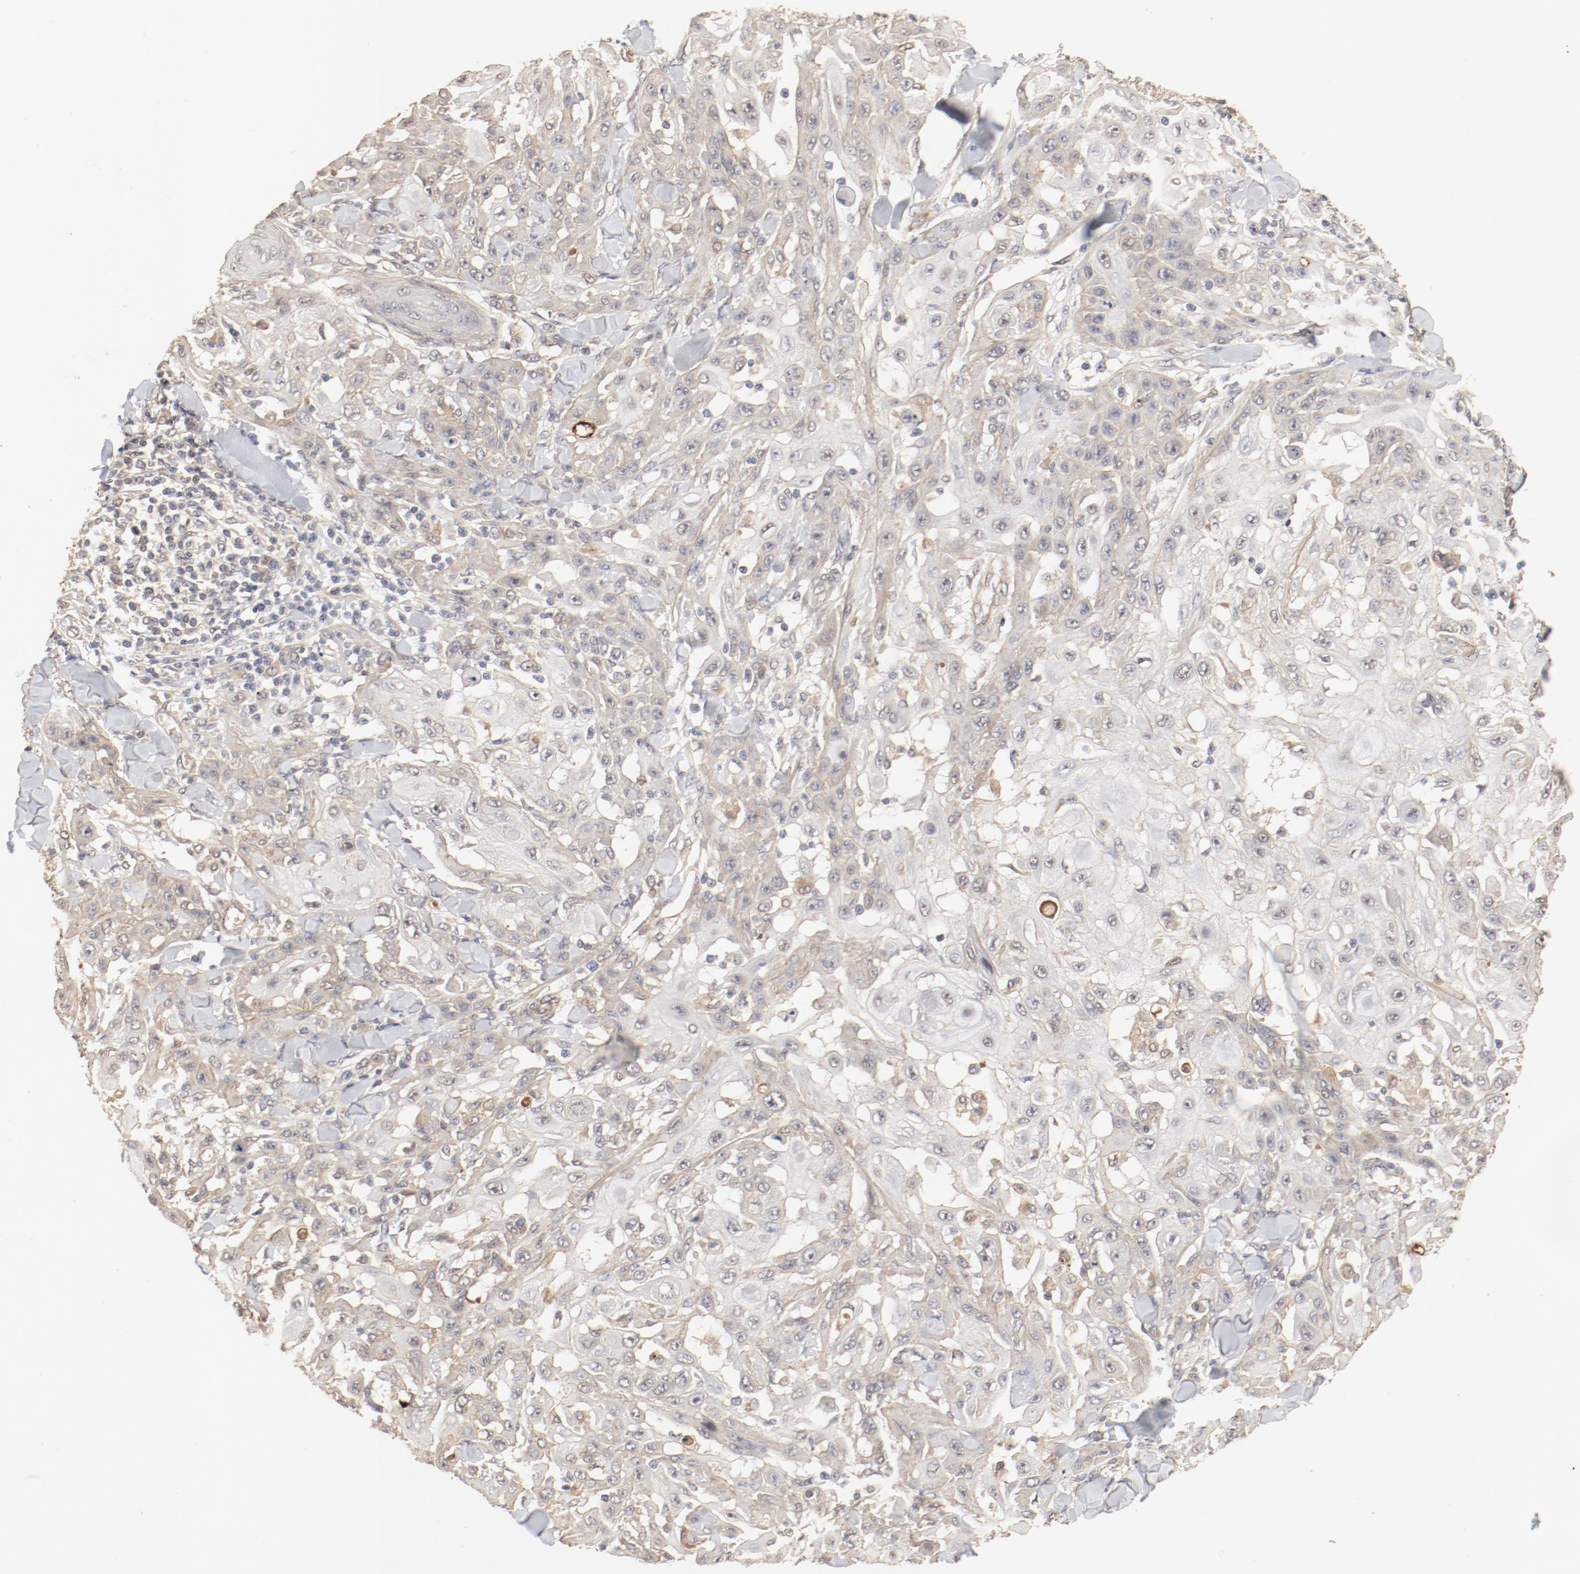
{"staining": {"intensity": "moderate", "quantity": ">75%", "location": "cytoplasmic/membranous,nuclear"}, "tissue": "skin cancer", "cell_type": "Tumor cells", "image_type": "cancer", "snomed": [{"axis": "morphology", "description": "Squamous cell carcinoma, NOS"}, {"axis": "topography", "description": "Skin"}], "caption": "An immunohistochemistry (IHC) image of tumor tissue is shown. Protein staining in brown labels moderate cytoplasmic/membranous and nuclear positivity in skin squamous cell carcinoma within tumor cells. (Stains: DAB in brown, nuclei in blue, Microscopy: brightfield microscopy at high magnification).", "gene": "IL3RA", "patient": {"sex": "male", "age": 24}}